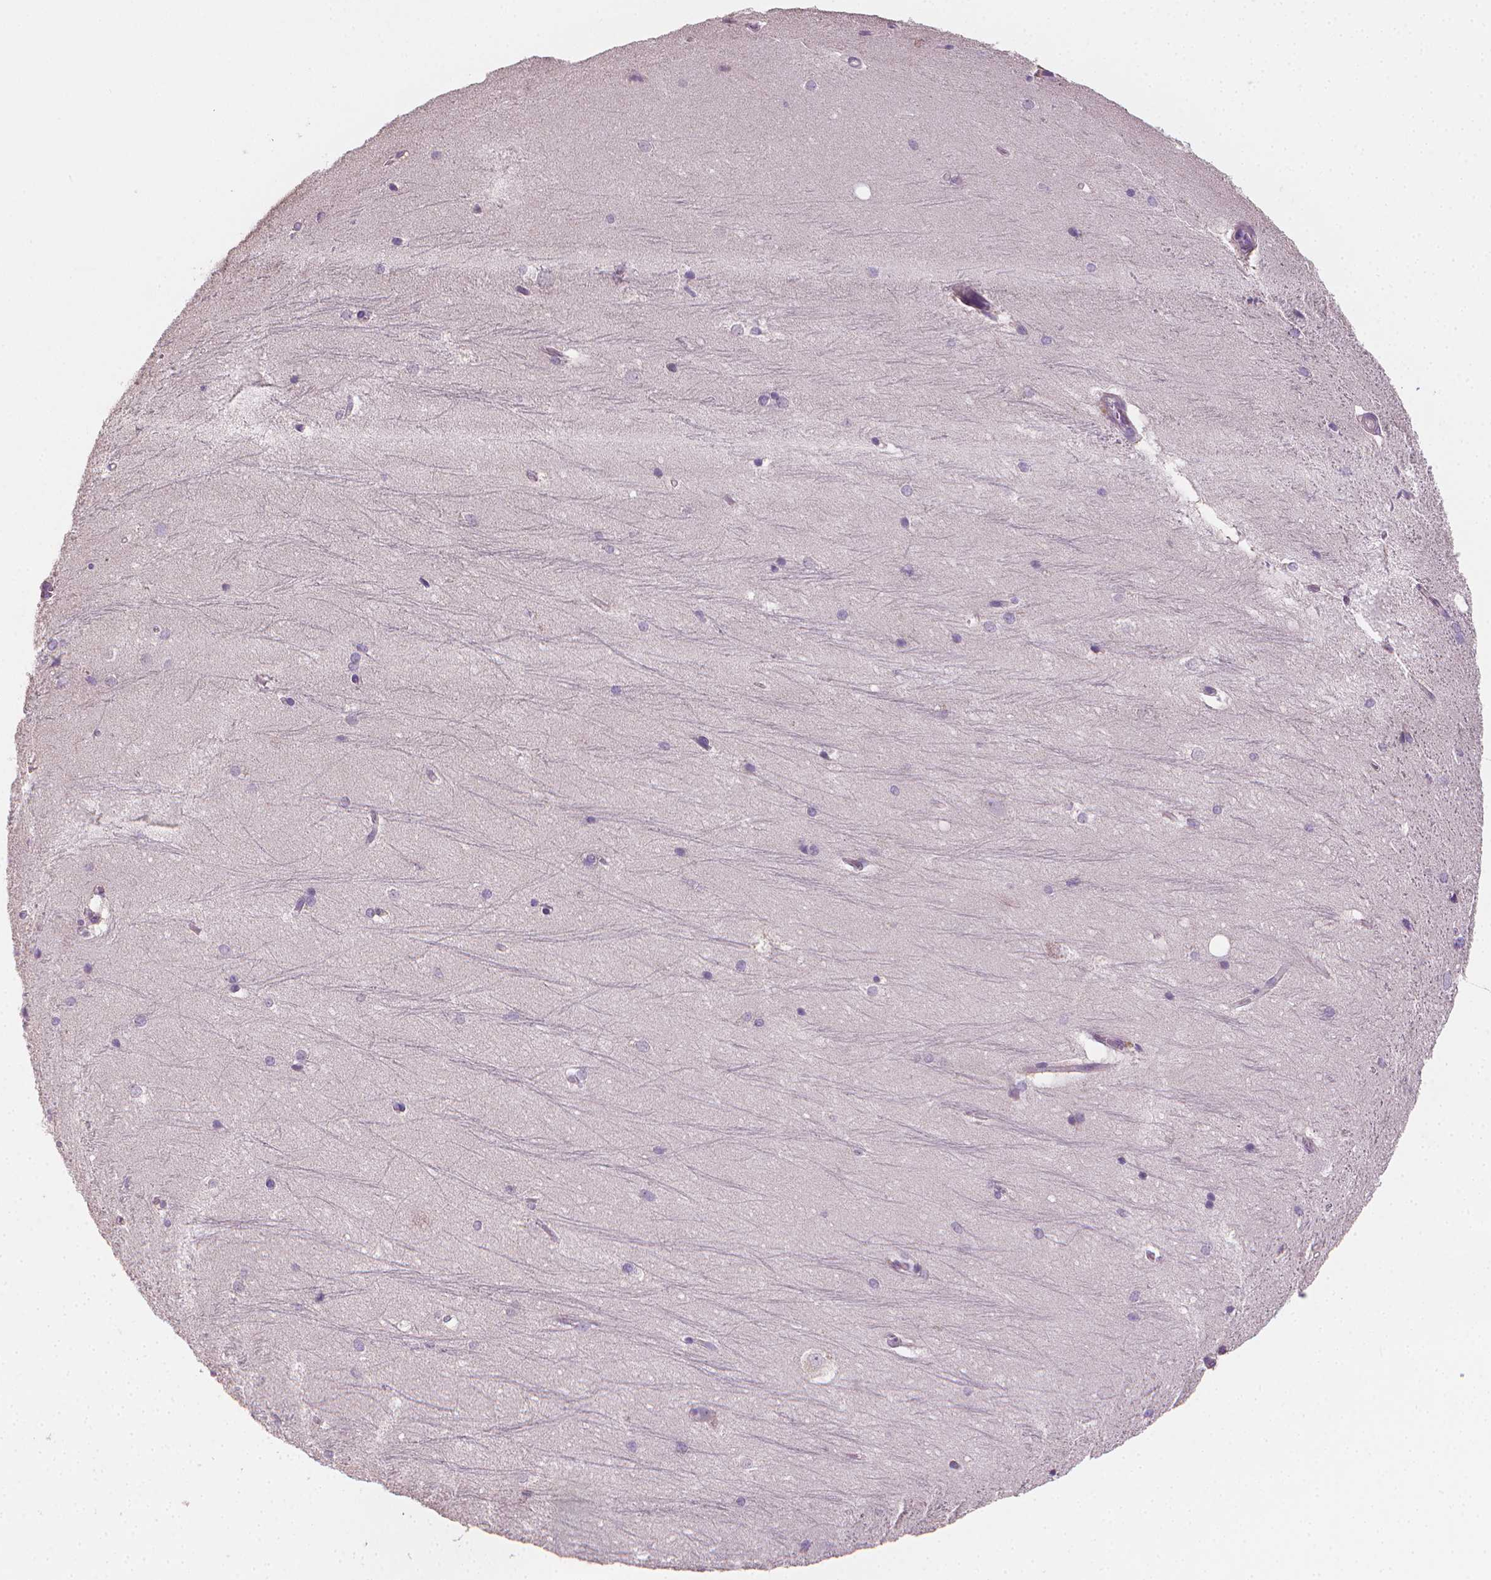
{"staining": {"intensity": "negative", "quantity": "none", "location": "none"}, "tissue": "hippocampus", "cell_type": "Glial cells", "image_type": "normal", "snomed": [{"axis": "morphology", "description": "Normal tissue, NOS"}, {"axis": "topography", "description": "Cerebral cortex"}, {"axis": "topography", "description": "Hippocampus"}], "caption": "There is no significant staining in glial cells of hippocampus. Brightfield microscopy of immunohistochemistry stained with DAB (brown) and hematoxylin (blue), captured at high magnification.", "gene": "CATIP", "patient": {"sex": "female", "age": 19}}